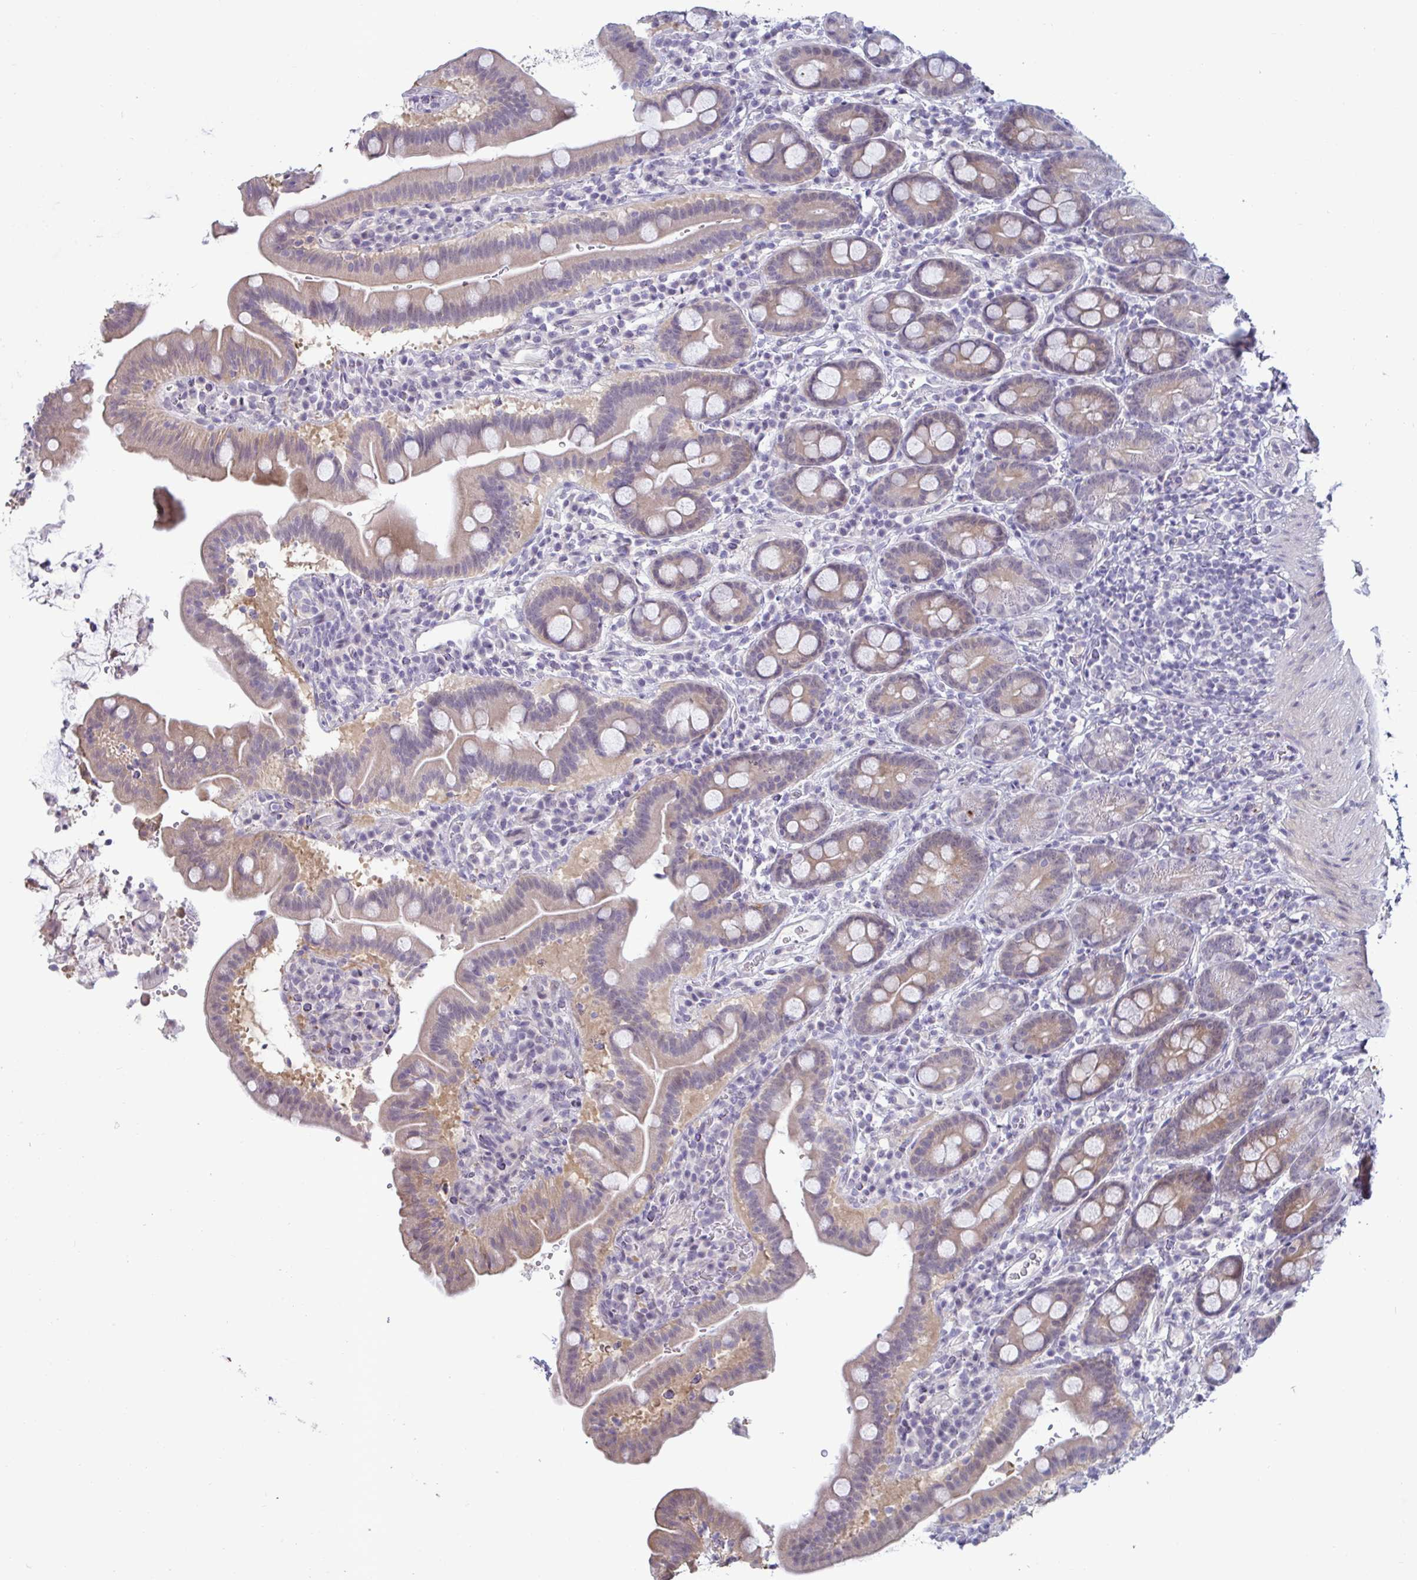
{"staining": {"intensity": "weak", "quantity": ">75%", "location": "cytoplasmic/membranous"}, "tissue": "small intestine", "cell_type": "Glandular cells", "image_type": "normal", "snomed": [{"axis": "morphology", "description": "Normal tissue, NOS"}, {"axis": "topography", "description": "Small intestine"}], "caption": "This image shows benign small intestine stained with immunohistochemistry (IHC) to label a protein in brown. The cytoplasmic/membranous of glandular cells show weak positivity for the protein. Nuclei are counter-stained blue.", "gene": "GSTM1", "patient": {"sex": "male", "age": 26}}